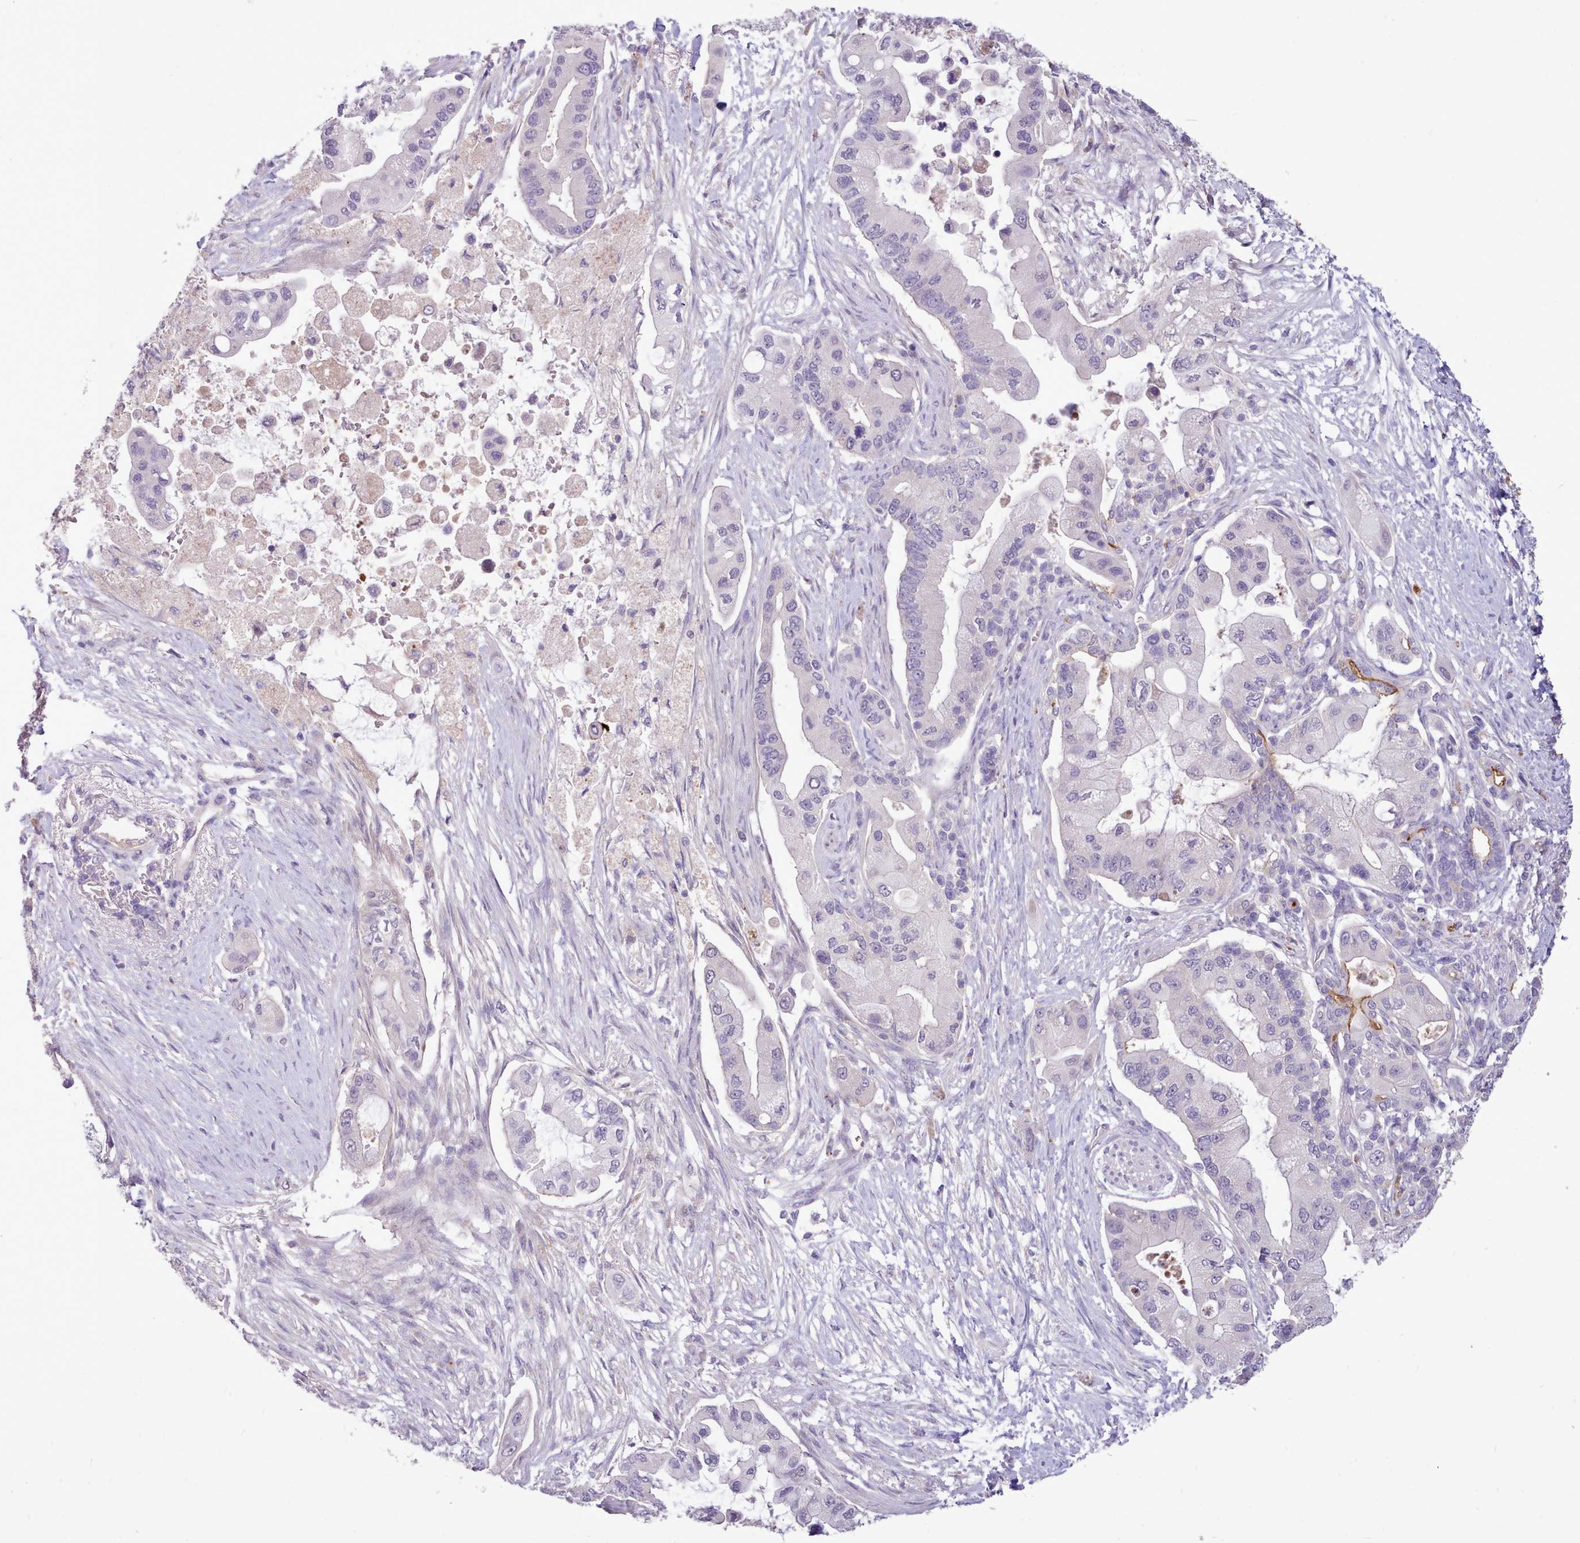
{"staining": {"intensity": "negative", "quantity": "none", "location": "none"}, "tissue": "pancreatic cancer", "cell_type": "Tumor cells", "image_type": "cancer", "snomed": [{"axis": "morphology", "description": "Adenocarcinoma, NOS"}, {"axis": "topography", "description": "Pancreas"}], "caption": "This is an IHC image of pancreatic adenocarcinoma. There is no positivity in tumor cells.", "gene": "ZNF607", "patient": {"sex": "male", "age": 57}}